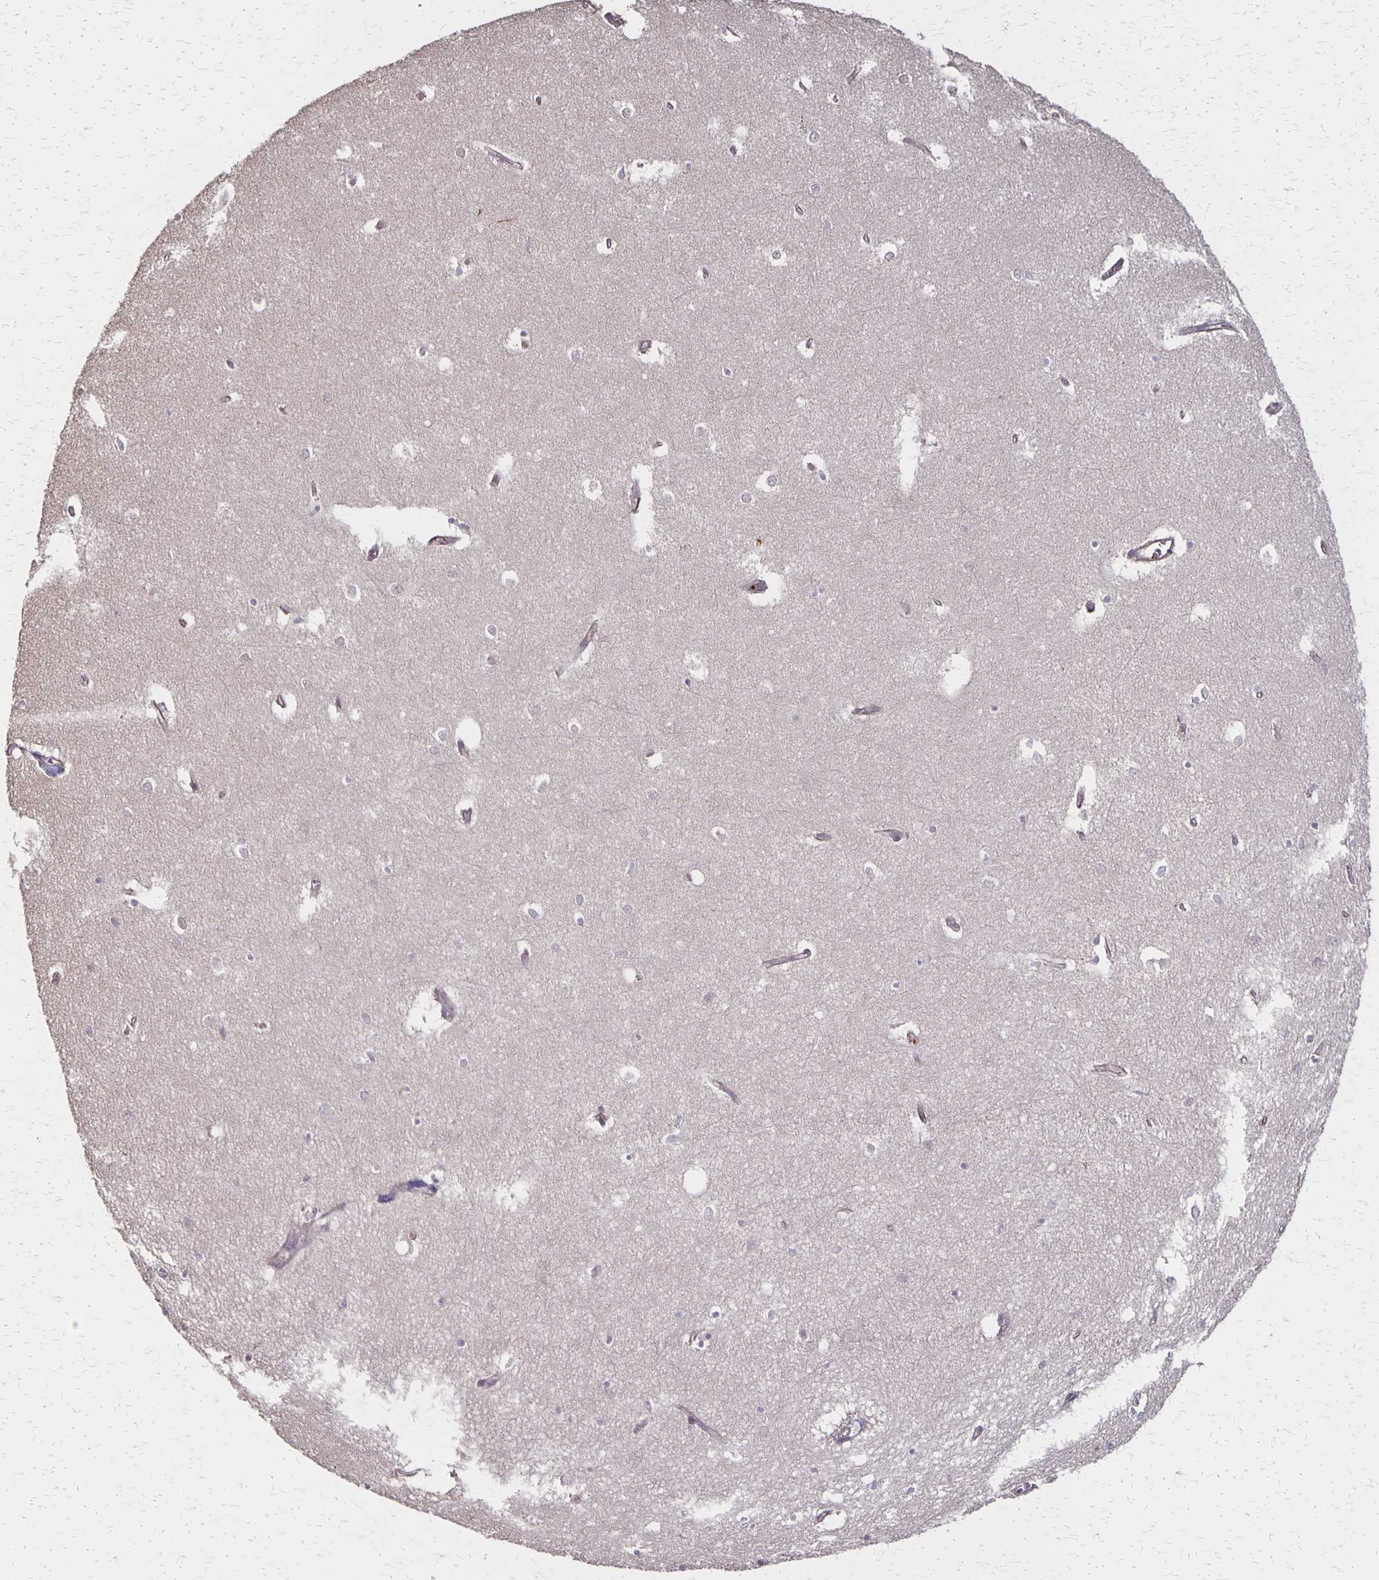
{"staining": {"intensity": "negative", "quantity": "none", "location": "none"}, "tissue": "hippocampus", "cell_type": "Glial cells", "image_type": "normal", "snomed": [{"axis": "morphology", "description": "Normal tissue, NOS"}, {"axis": "topography", "description": "Hippocampus"}], "caption": "IHC photomicrograph of benign hippocampus stained for a protein (brown), which exhibits no staining in glial cells.", "gene": "PROM2", "patient": {"sex": "female", "age": 64}}